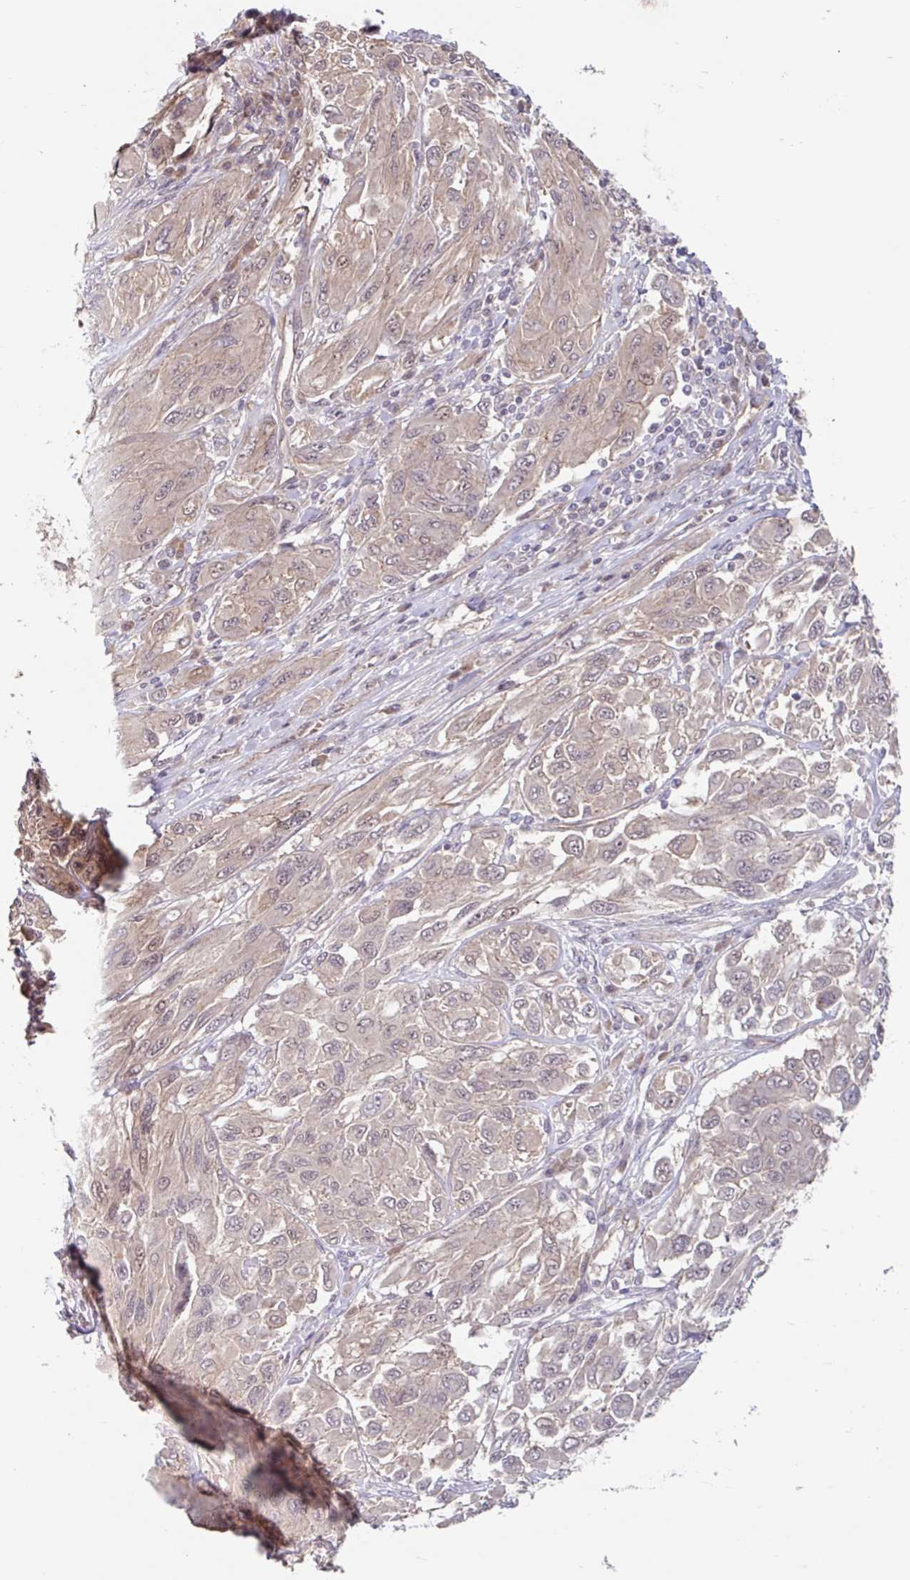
{"staining": {"intensity": "weak", "quantity": "<25%", "location": "cytoplasmic/membranous,nuclear"}, "tissue": "melanoma", "cell_type": "Tumor cells", "image_type": "cancer", "snomed": [{"axis": "morphology", "description": "Malignant melanoma, NOS"}, {"axis": "topography", "description": "Skin"}], "caption": "Human melanoma stained for a protein using immunohistochemistry (IHC) reveals no expression in tumor cells.", "gene": "STYXL1", "patient": {"sex": "female", "age": 91}}